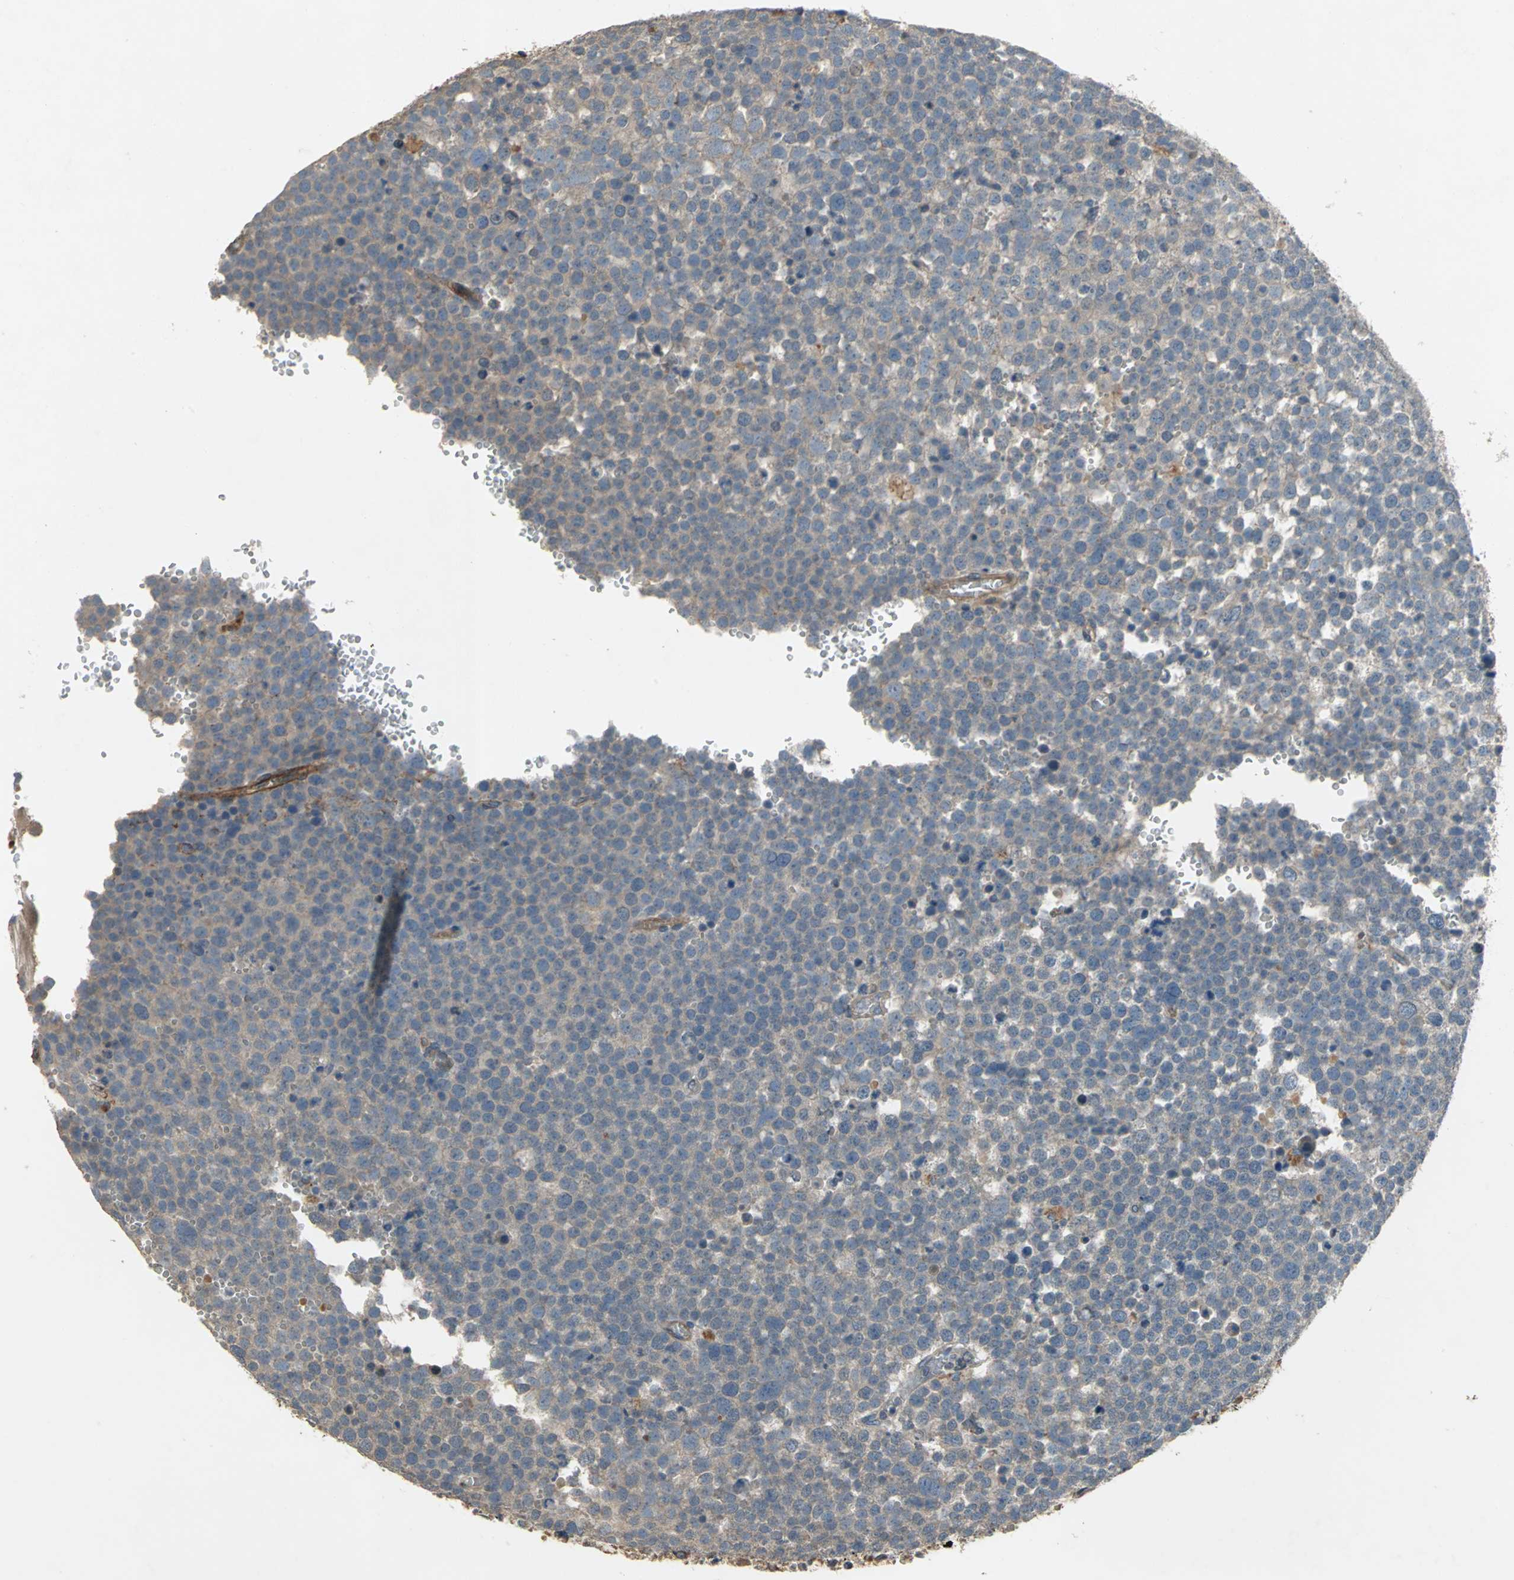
{"staining": {"intensity": "weak", "quantity": ">75%", "location": "cytoplasmic/membranous"}, "tissue": "testis cancer", "cell_type": "Tumor cells", "image_type": "cancer", "snomed": [{"axis": "morphology", "description": "Seminoma, NOS"}, {"axis": "topography", "description": "Testis"}], "caption": "Immunohistochemical staining of human seminoma (testis) reveals low levels of weak cytoplasmic/membranous staining in approximately >75% of tumor cells.", "gene": "MET", "patient": {"sex": "male", "age": 71}}